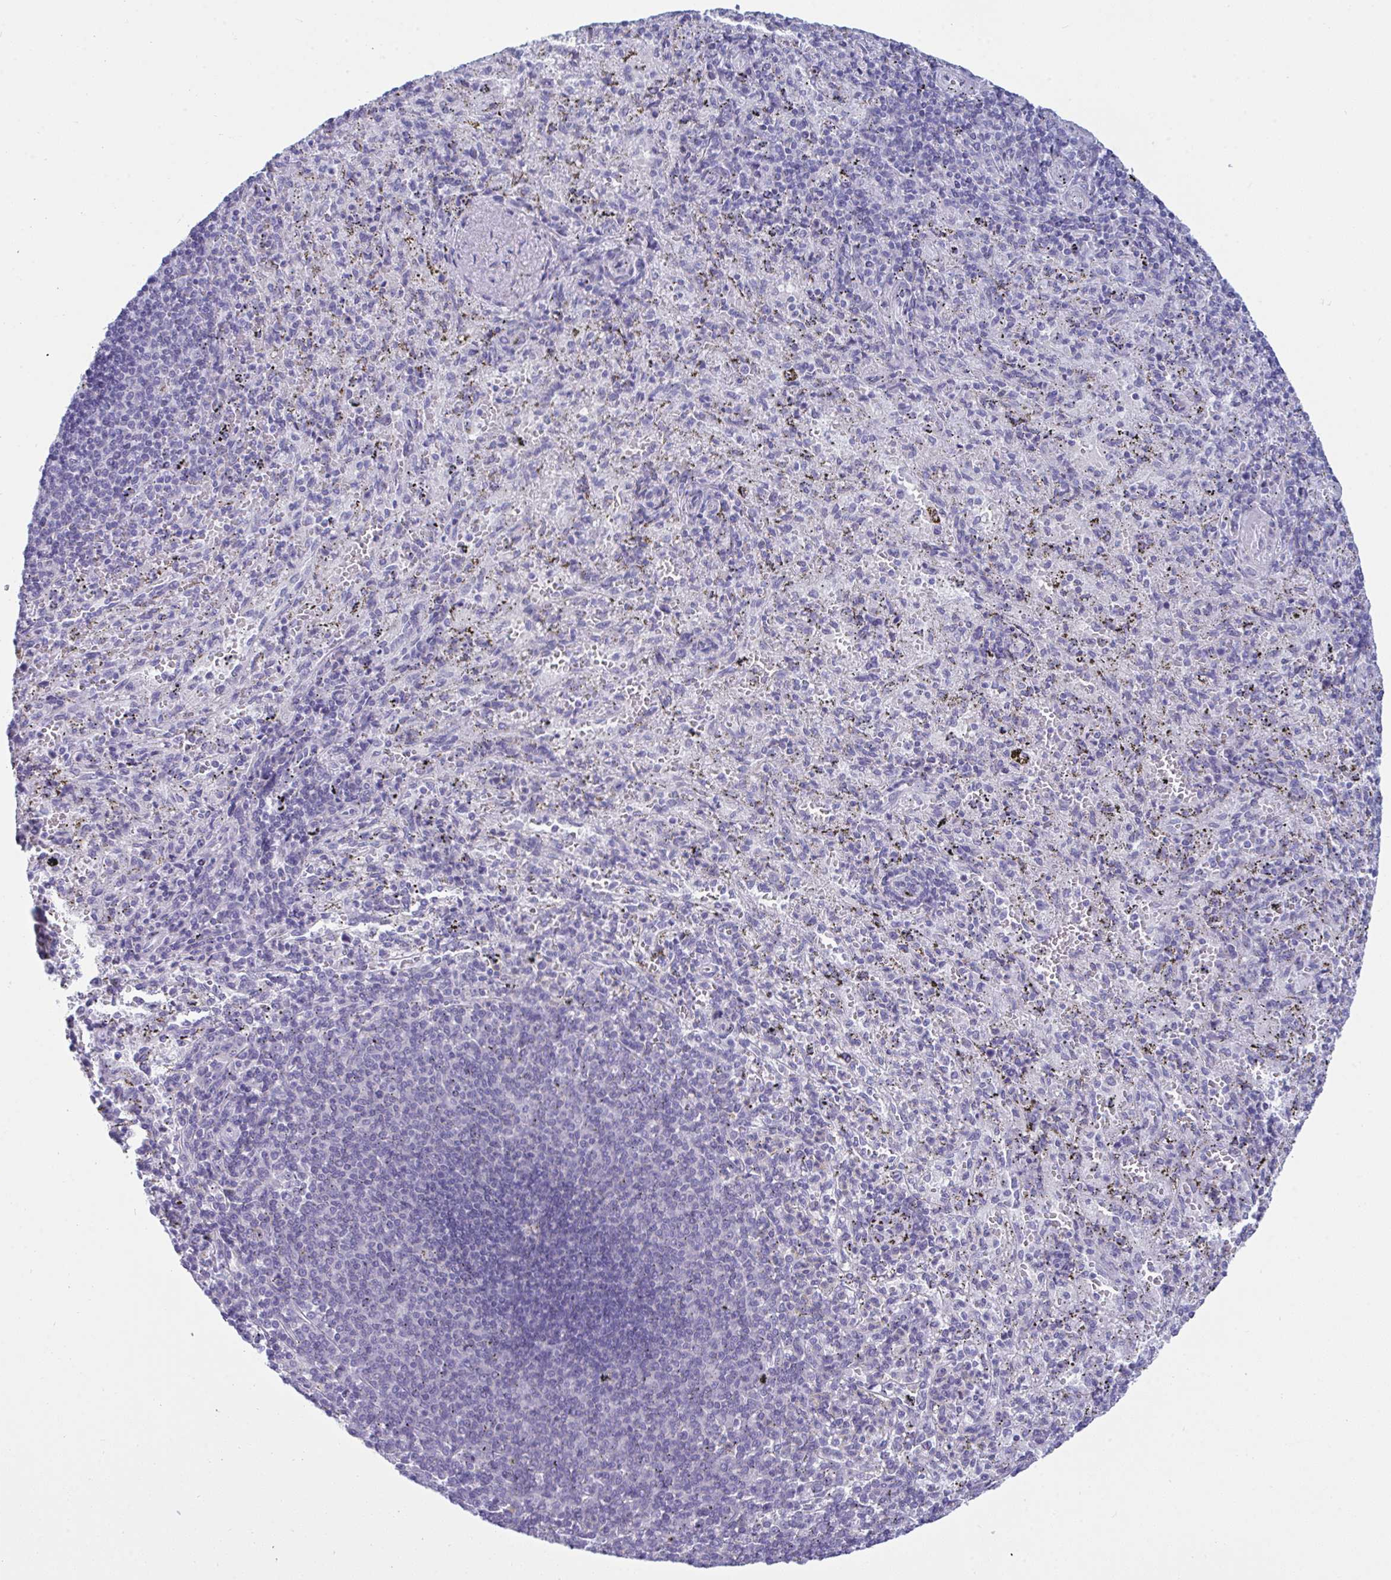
{"staining": {"intensity": "negative", "quantity": "none", "location": "none"}, "tissue": "spleen", "cell_type": "Cells in red pulp", "image_type": "normal", "snomed": [{"axis": "morphology", "description": "Normal tissue, NOS"}, {"axis": "topography", "description": "Spleen"}], "caption": "IHC of unremarkable spleen shows no expression in cells in red pulp.", "gene": "PRDM9", "patient": {"sex": "male", "age": 57}}